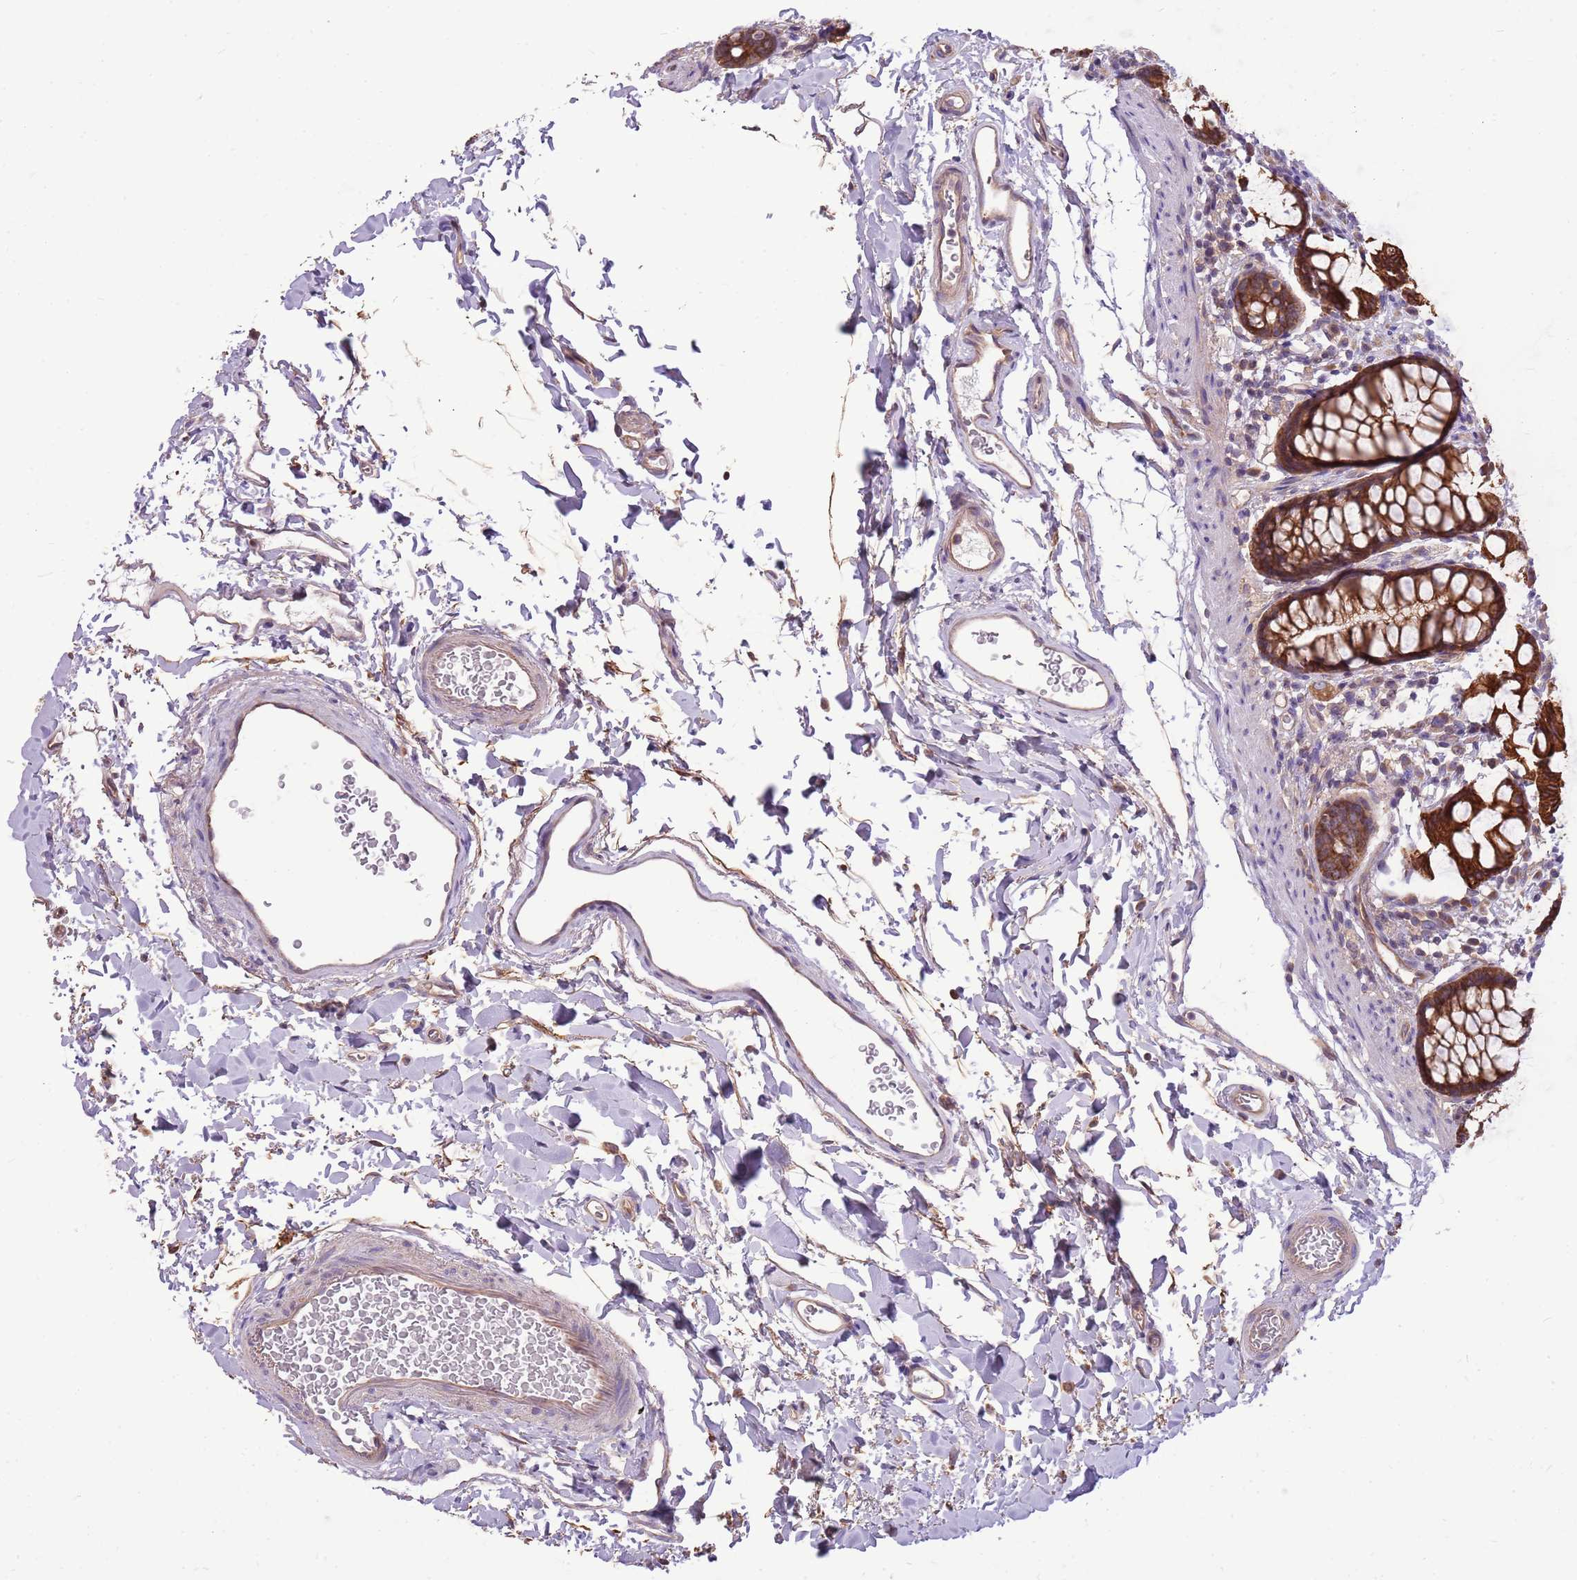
{"staining": {"intensity": "strong", "quantity": ">75%", "location": "cytoplasmic/membranous"}, "tissue": "rectum", "cell_type": "Glandular cells", "image_type": "normal", "snomed": [{"axis": "morphology", "description": "Normal tissue, NOS"}, {"axis": "topography", "description": "Rectum"}], "caption": "Rectum stained with immunohistochemistry reveals strong cytoplasmic/membranous positivity in approximately >75% of glandular cells.", "gene": "WASHC4", "patient": {"sex": "female", "age": 65}}